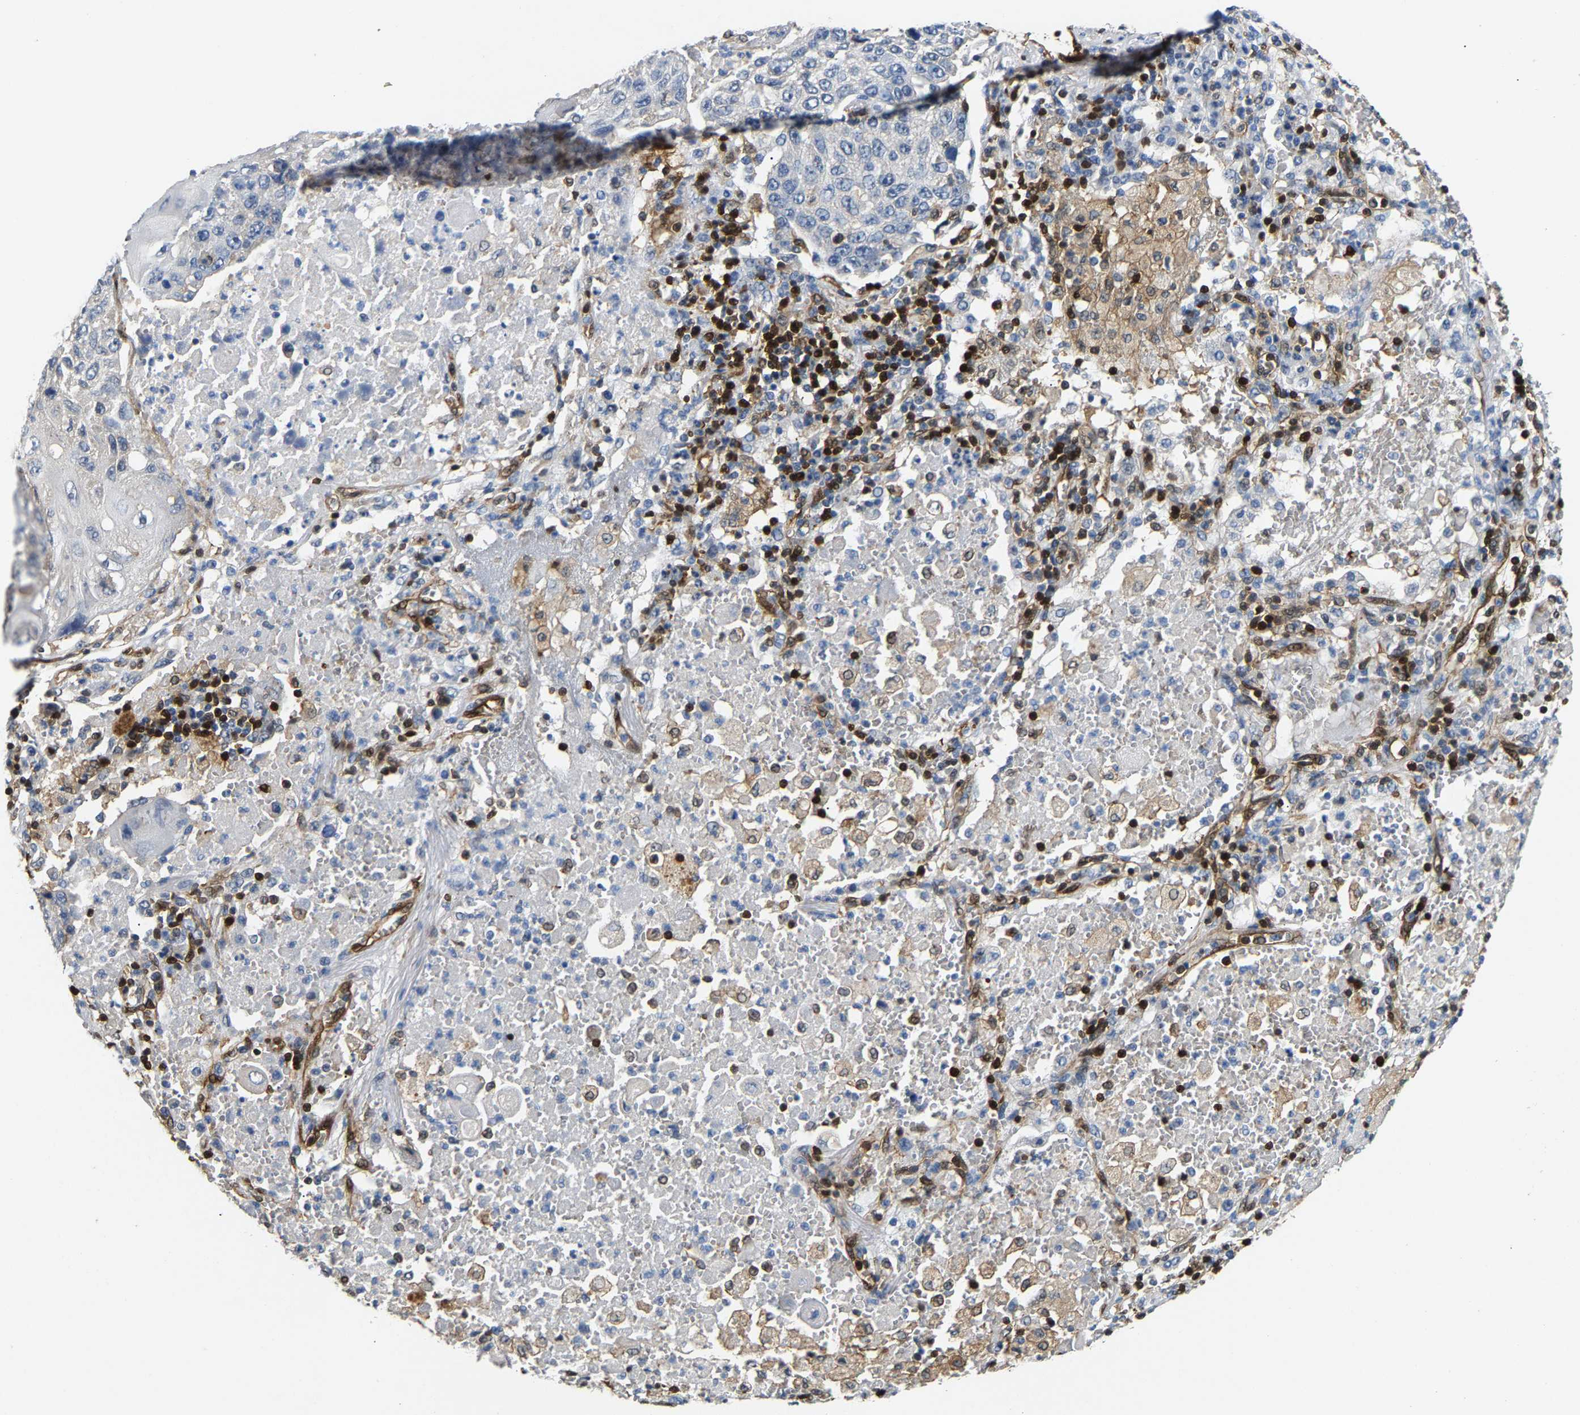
{"staining": {"intensity": "negative", "quantity": "none", "location": "none"}, "tissue": "lung cancer", "cell_type": "Tumor cells", "image_type": "cancer", "snomed": [{"axis": "morphology", "description": "Squamous cell carcinoma, NOS"}, {"axis": "topography", "description": "Lung"}], "caption": "Squamous cell carcinoma (lung) was stained to show a protein in brown. There is no significant expression in tumor cells.", "gene": "GIMAP7", "patient": {"sex": "male", "age": 61}}